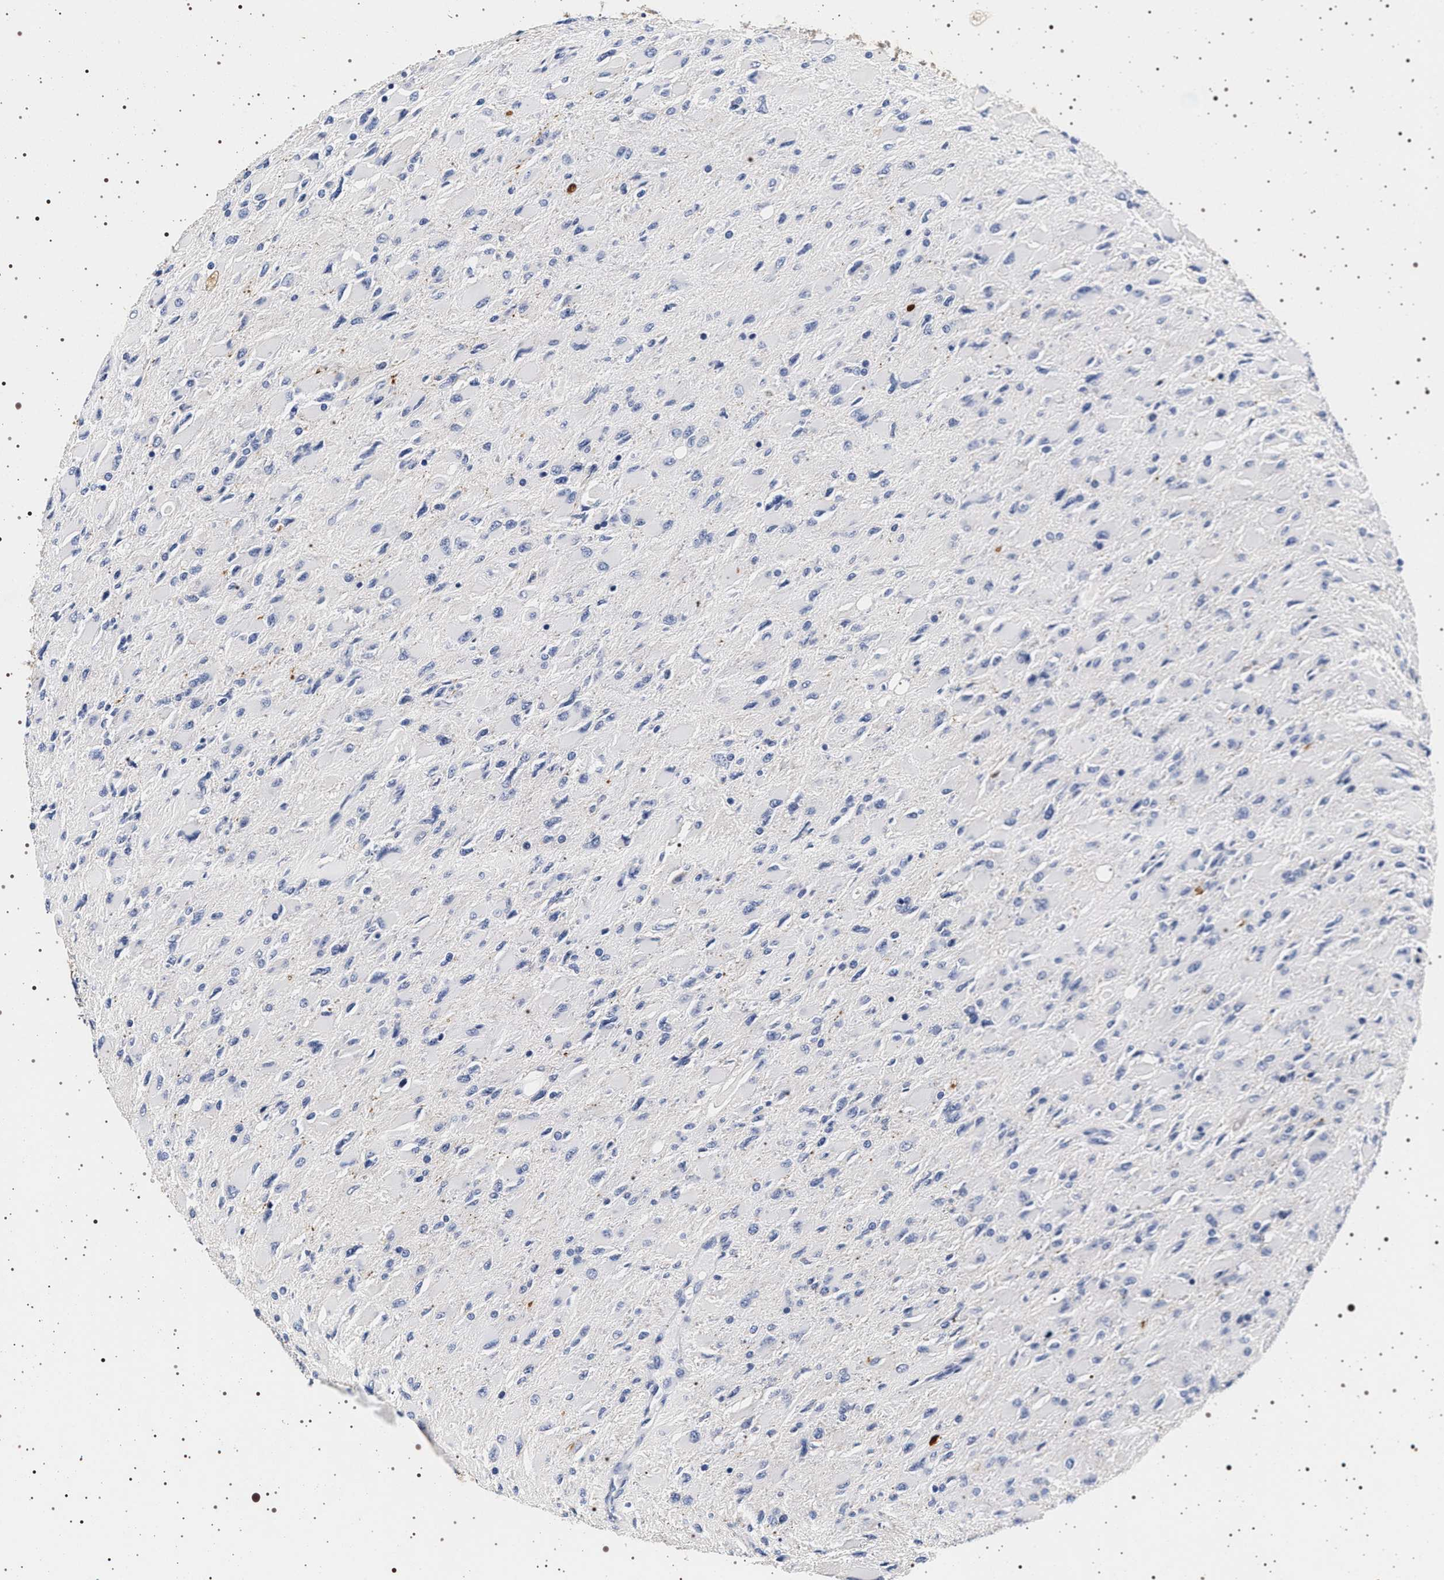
{"staining": {"intensity": "negative", "quantity": "none", "location": "none"}, "tissue": "glioma", "cell_type": "Tumor cells", "image_type": "cancer", "snomed": [{"axis": "morphology", "description": "Glioma, malignant, High grade"}, {"axis": "topography", "description": "Cerebral cortex"}], "caption": "Immunohistochemistry (IHC) photomicrograph of human malignant high-grade glioma stained for a protein (brown), which displays no positivity in tumor cells.", "gene": "SYN1", "patient": {"sex": "female", "age": 36}}